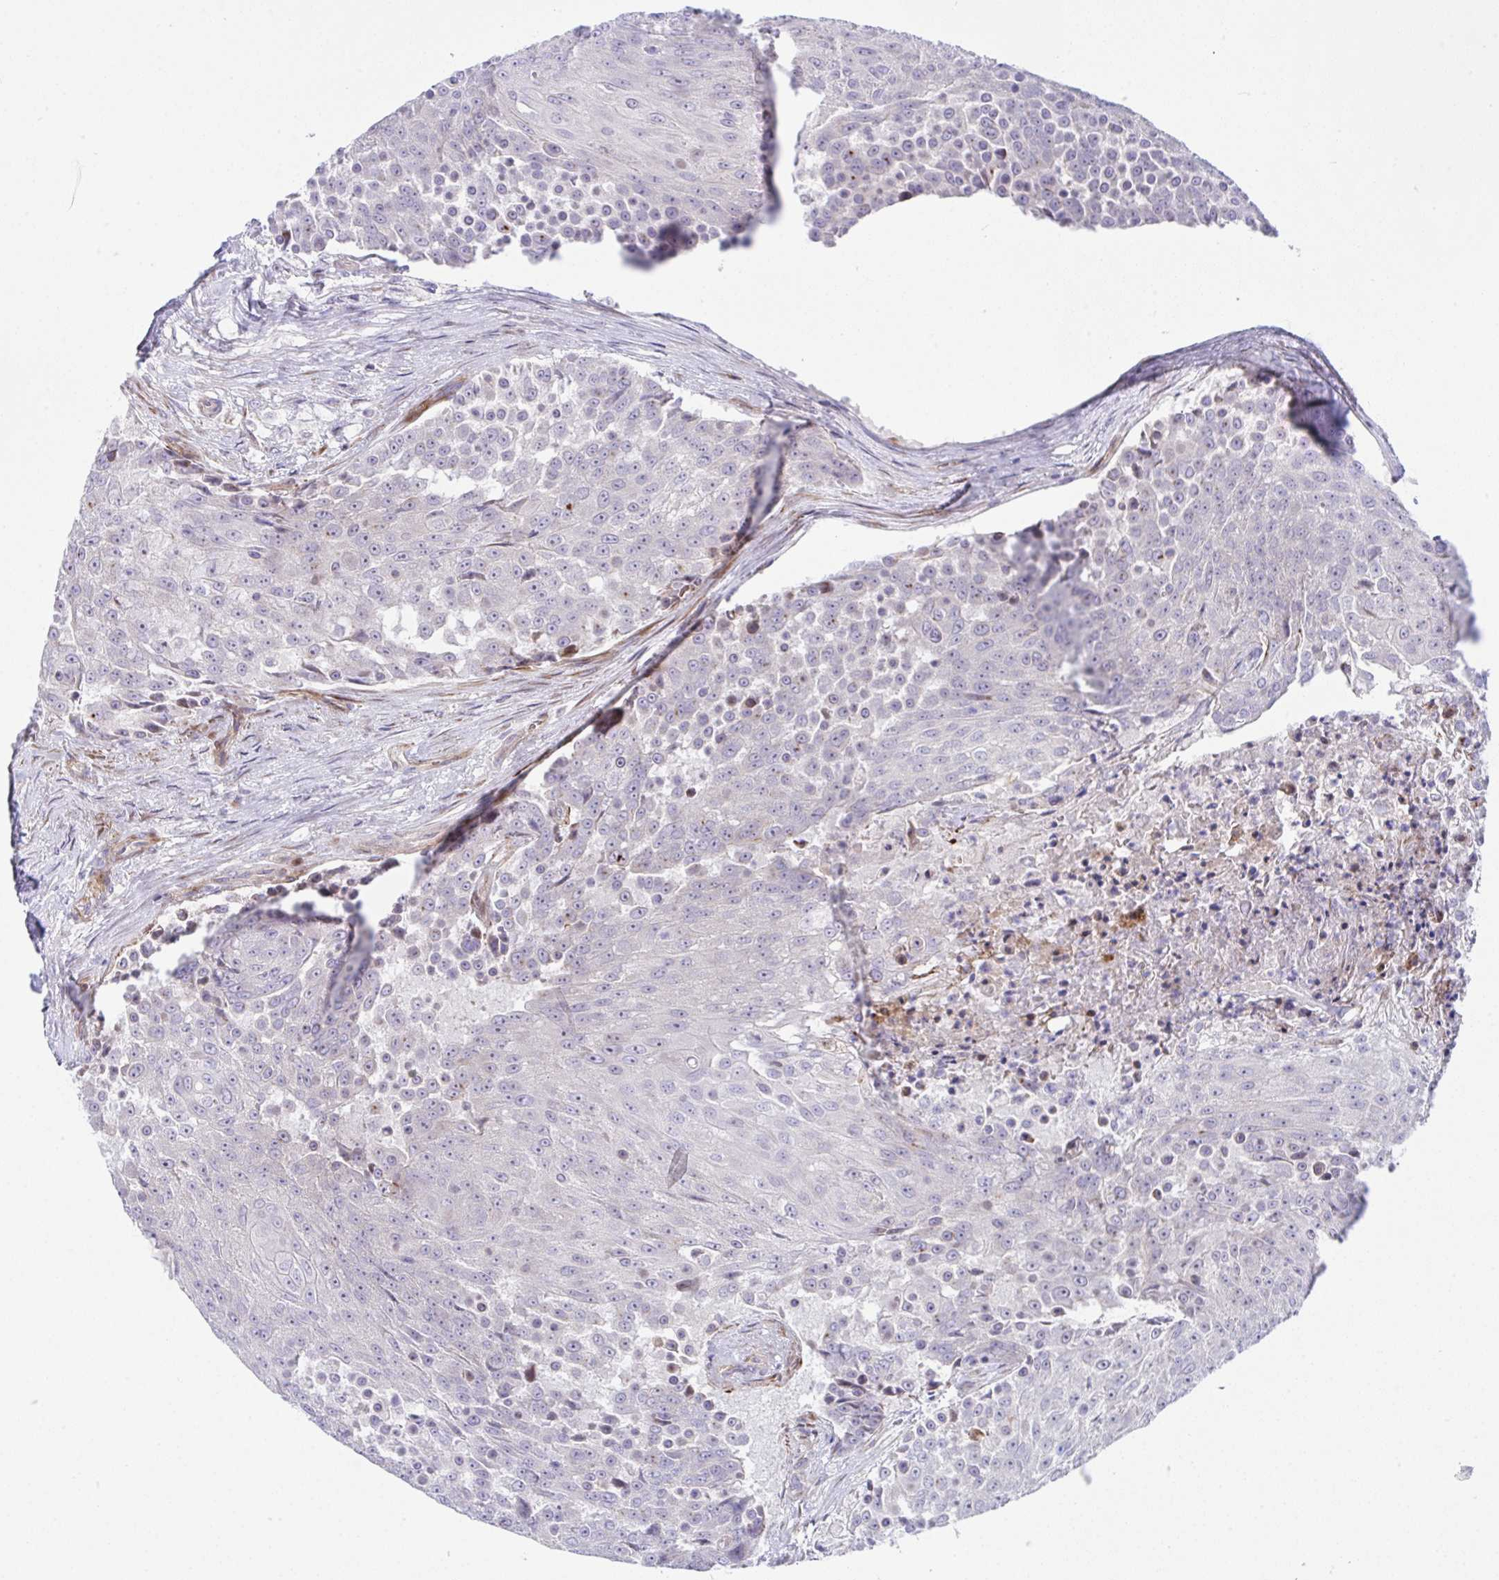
{"staining": {"intensity": "negative", "quantity": "none", "location": "none"}, "tissue": "urothelial cancer", "cell_type": "Tumor cells", "image_type": "cancer", "snomed": [{"axis": "morphology", "description": "Urothelial carcinoma, High grade"}, {"axis": "topography", "description": "Urinary bladder"}], "caption": "Immunohistochemistry micrograph of neoplastic tissue: urothelial cancer stained with DAB shows no significant protein expression in tumor cells.", "gene": "ZNF713", "patient": {"sex": "female", "age": 63}}